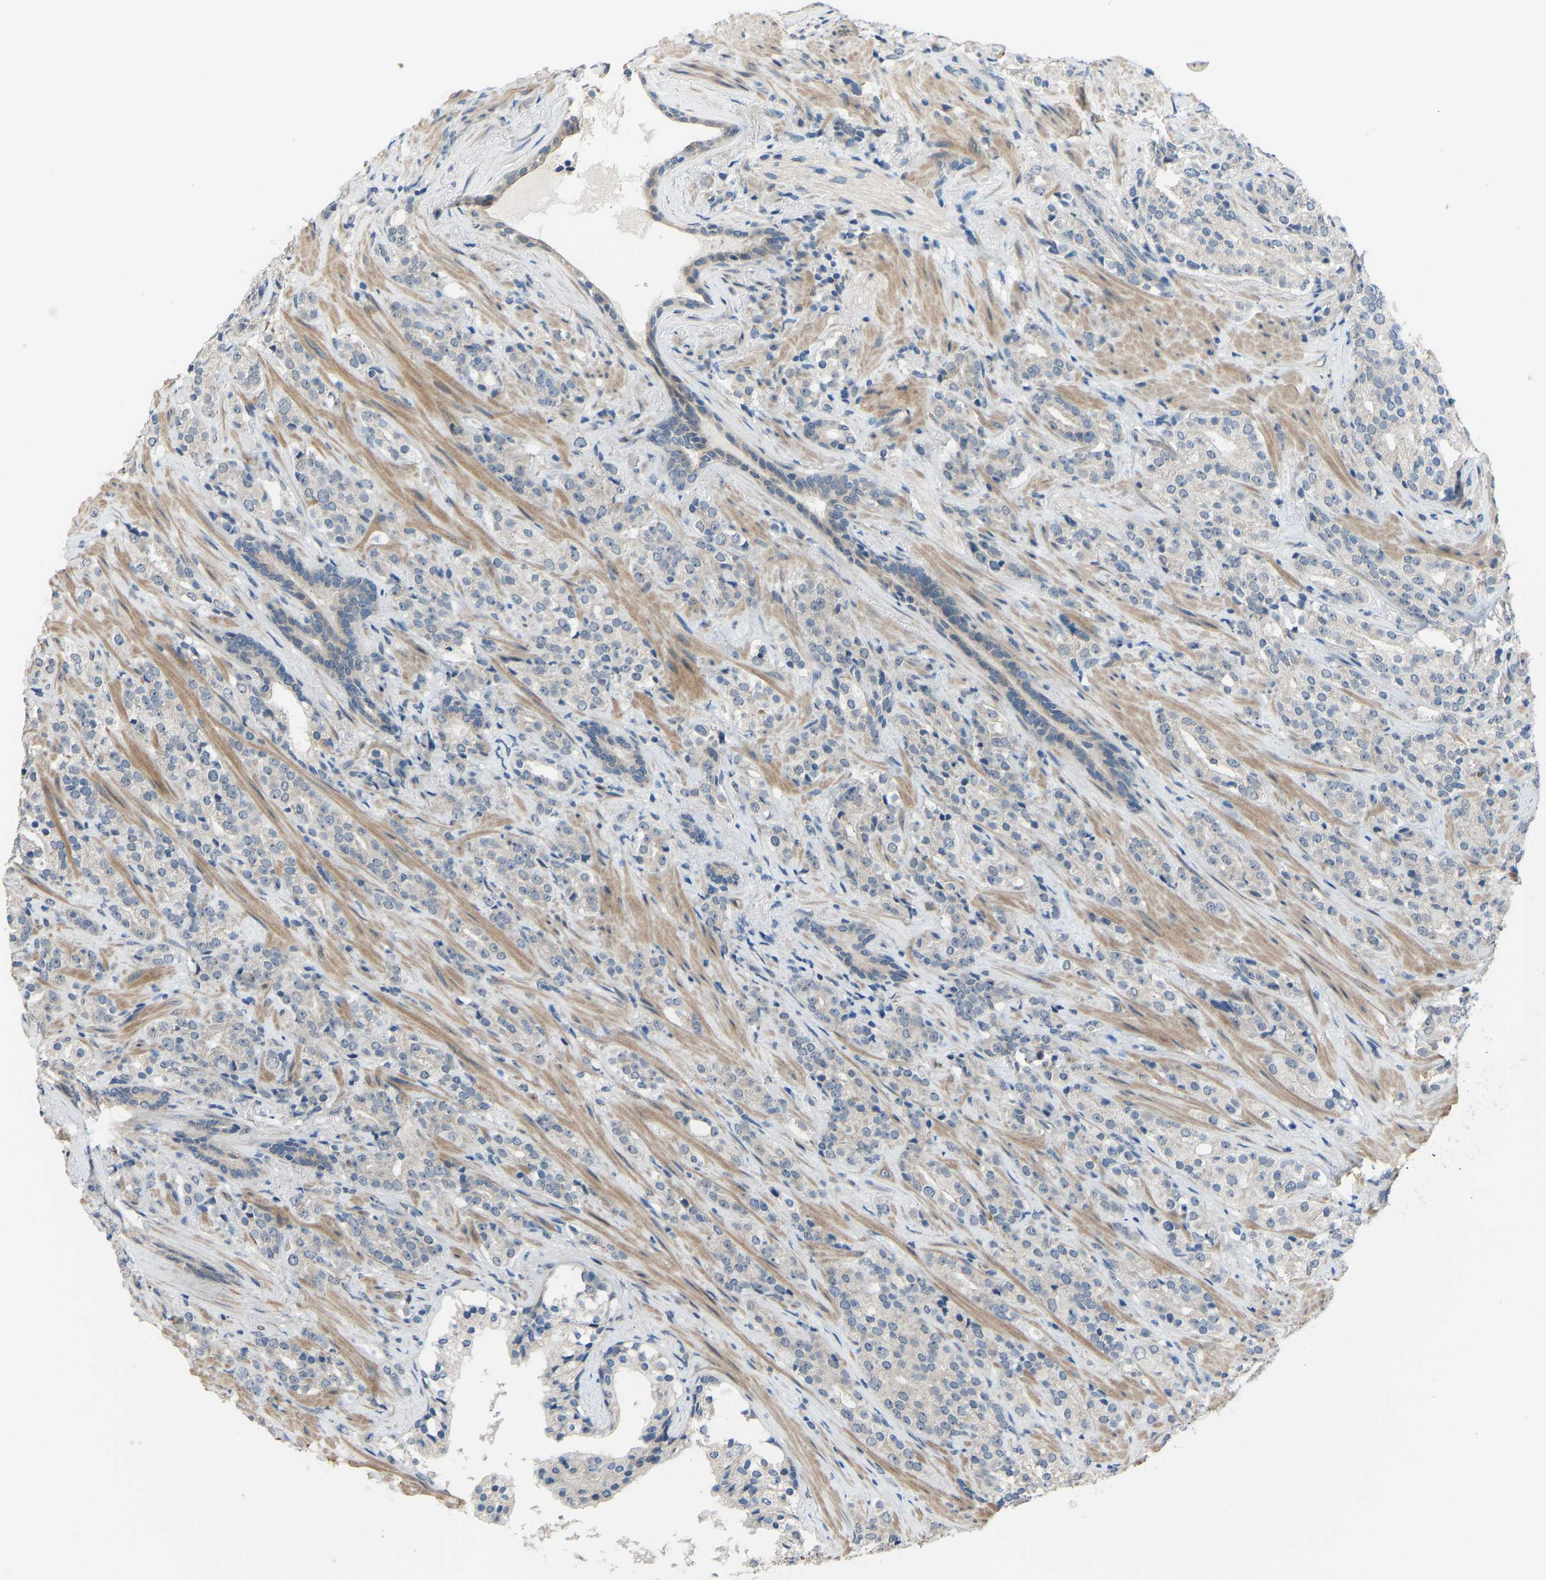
{"staining": {"intensity": "weak", "quantity": "<25%", "location": "cytoplasmic/membranous"}, "tissue": "prostate cancer", "cell_type": "Tumor cells", "image_type": "cancer", "snomed": [{"axis": "morphology", "description": "Adenocarcinoma, High grade"}, {"axis": "topography", "description": "Prostate"}], "caption": "Micrograph shows no protein staining in tumor cells of prostate high-grade adenocarcinoma tissue. (Brightfield microscopy of DAB (3,3'-diaminobenzidine) immunohistochemistry at high magnification).", "gene": "CDK2AP1", "patient": {"sex": "male", "age": 71}}